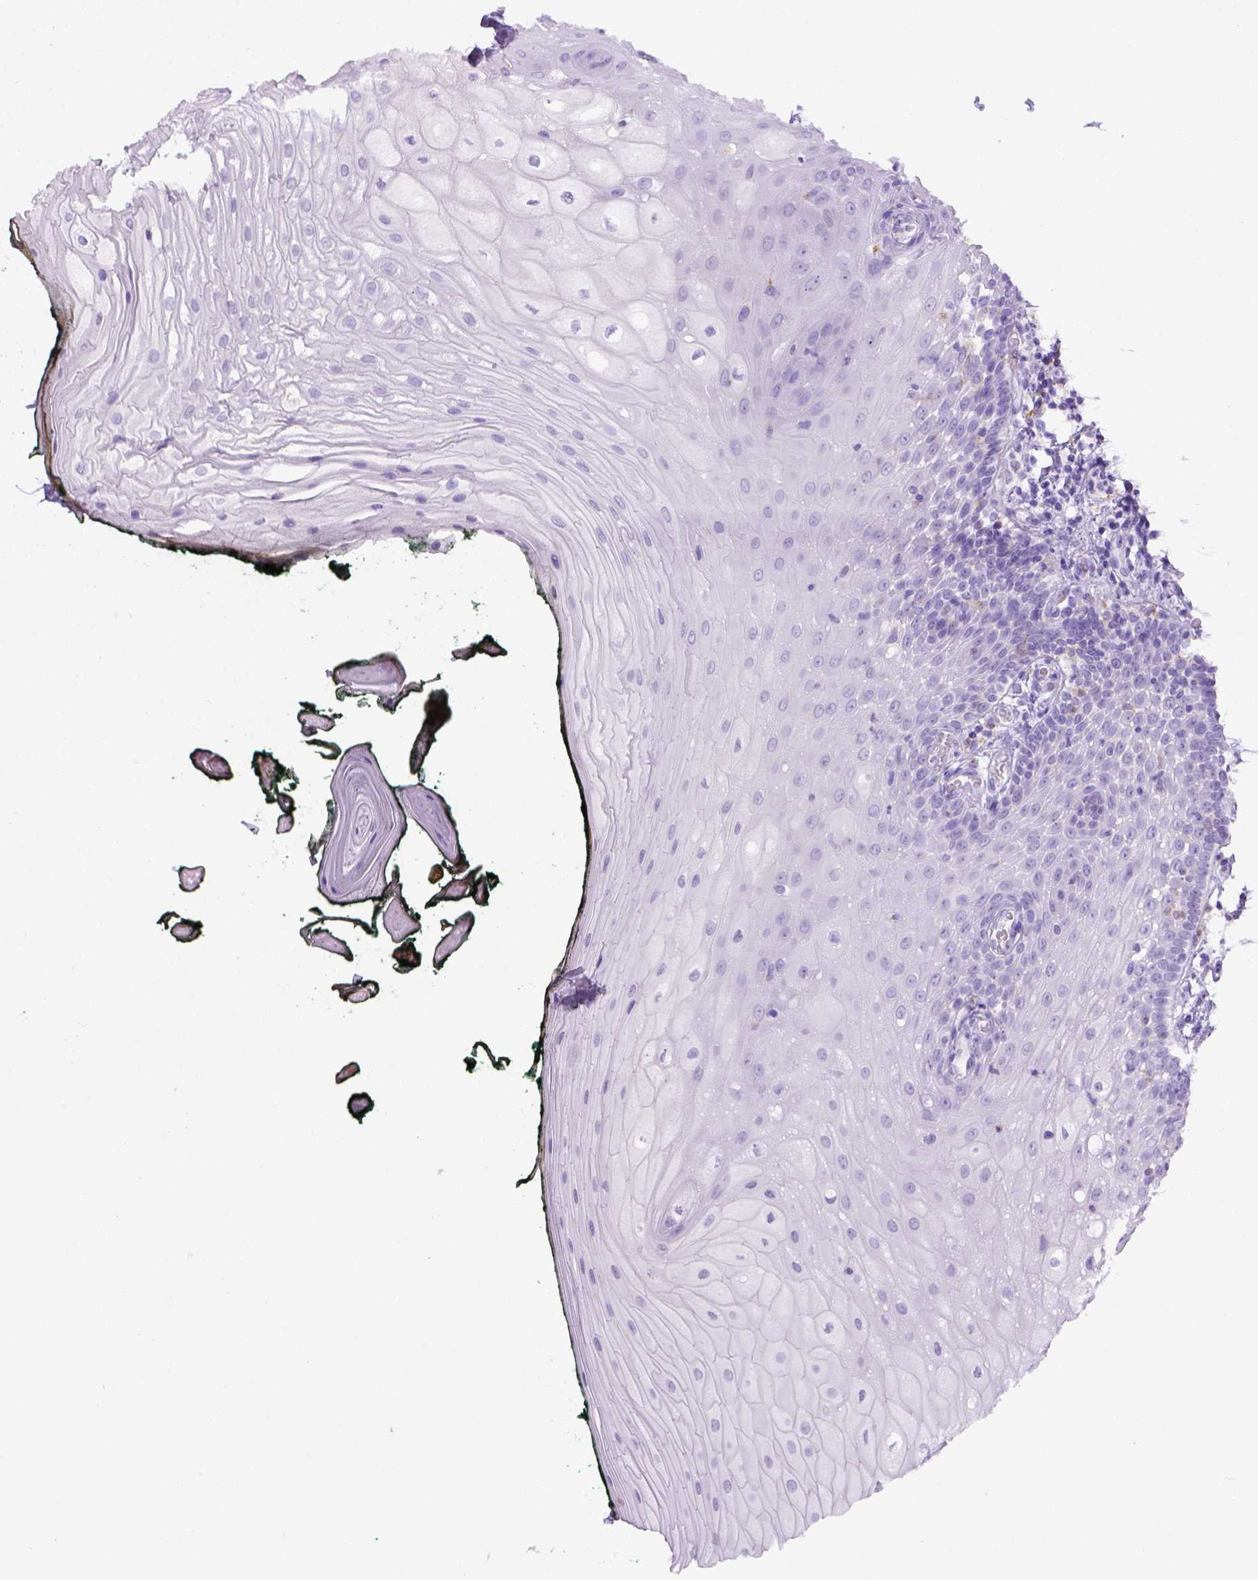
{"staining": {"intensity": "negative", "quantity": "none", "location": "none"}, "tissue": "oral mucosa", "cell_type": "Squamous epithelial cells", "image_type": "normal", "snomed": [{"axis": "morphology", "description": "Normal tissue, NOS"}, {"axis": "topography", "description": "Oral tissue"}, {"axis": "topography", "description": "Head-Neck"}], "caption": "Immunohistochemistry (IHC) photomicrograph of normal human oral mucosa stained for a protein (brown), which demonstrates no positivity in squamous epithelial cells. (Brightfield microscopy of DAB (3,3'-diaminobenzidine) immunohistochemistry (IHC) at high magnification).", "gene": "CD68", "patient": {"sex": "female", "age": 68}}